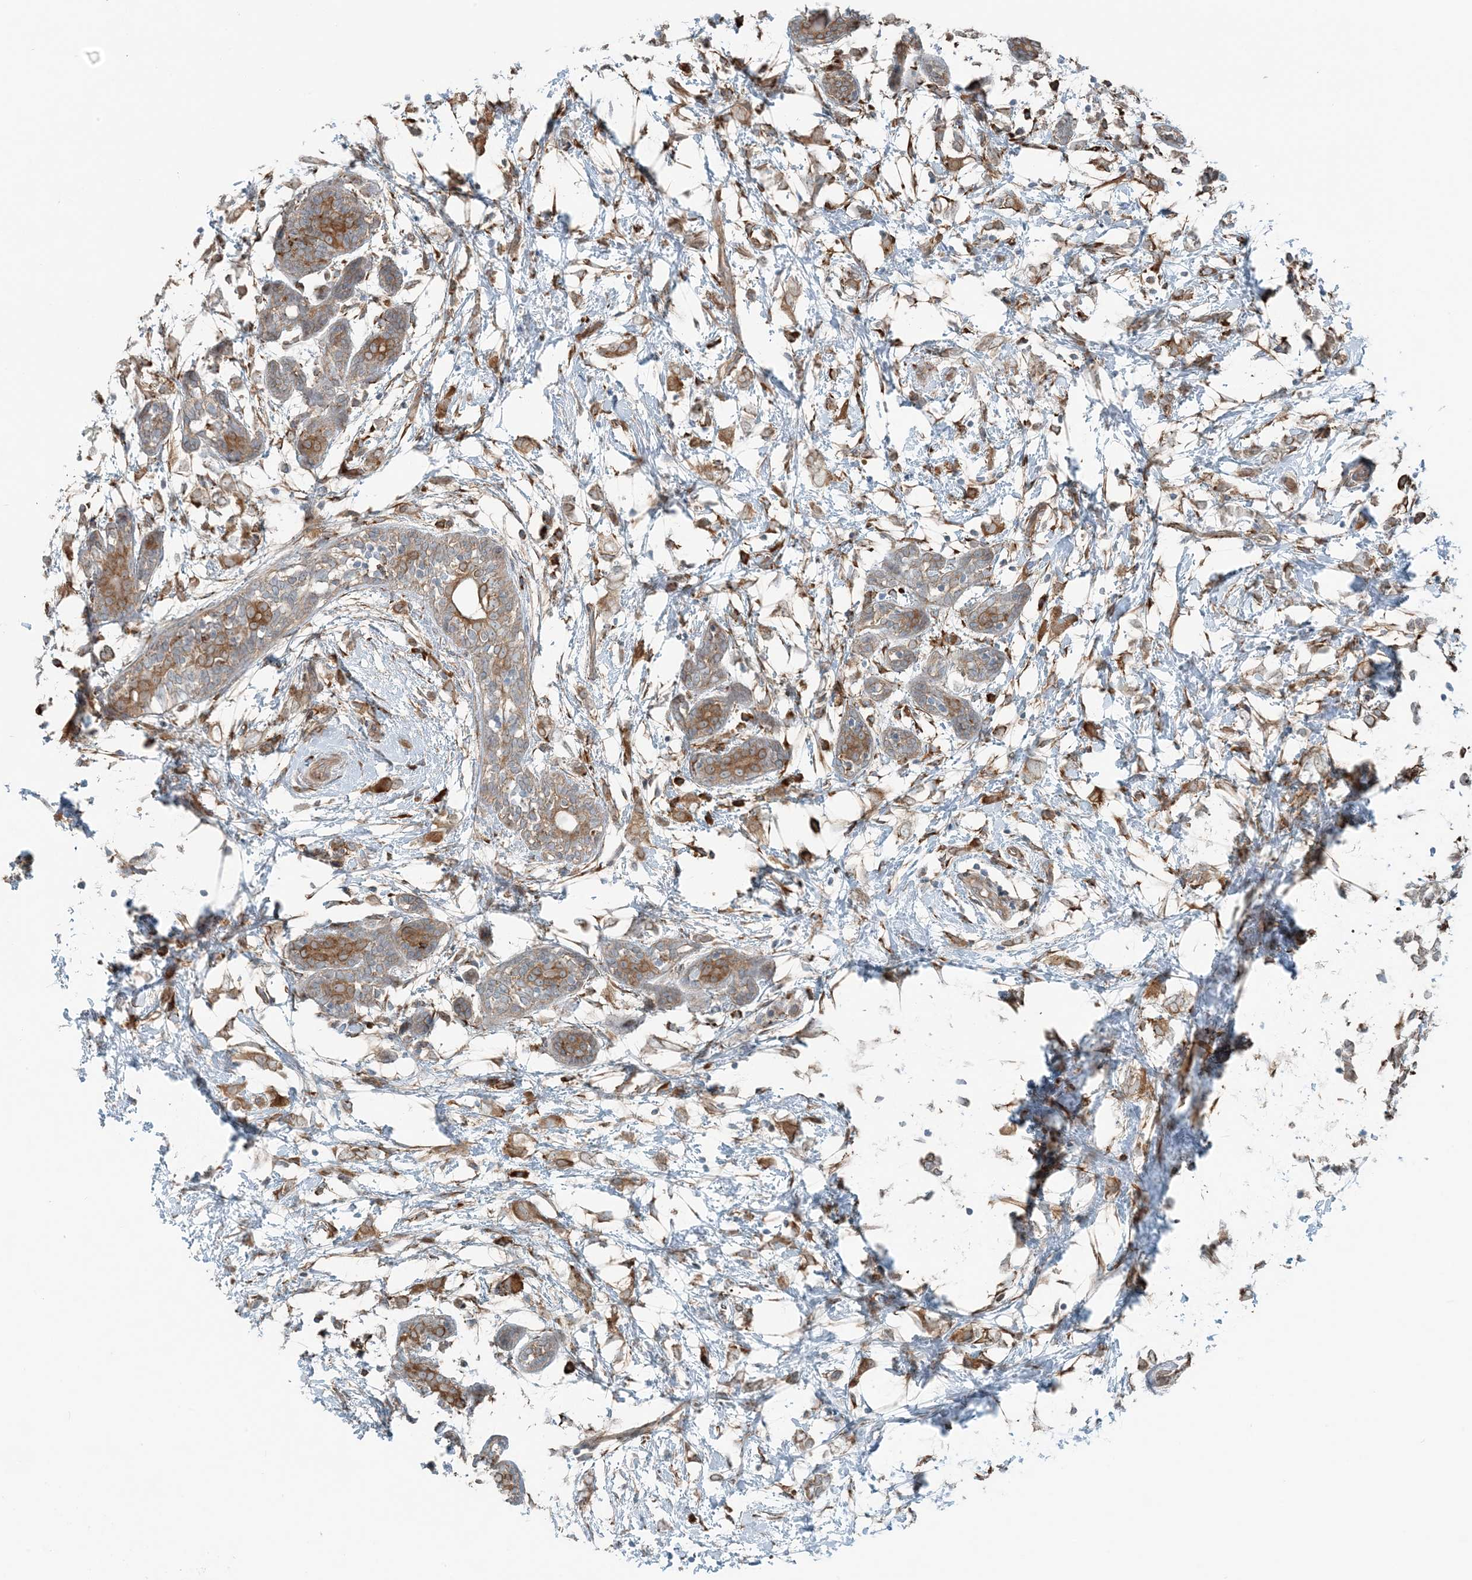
{"staining": {"intensity": "moderate", "quantity": ">75%", "location": "cytoplasmic/membranous"}, "tissue": "breast cancer", "cell_type": "Tumor cells", "image_type": "cancer", "snomed": [{"axis": "morphology", "description": "Normal tissue, NOS"}, {"axis": "morphology", "description": "Lobular carcinoma"}, {"axis": "topography", "description": "Breast"}], "caption": "Protein staining of breast cancer (lobular carcinoma) tissue reveals moderate cytoplasmic/membranous expression in approximately >75% of tumor cells.", "gene": "CERKL", "patient": {"sex": "female", "age": 47}}